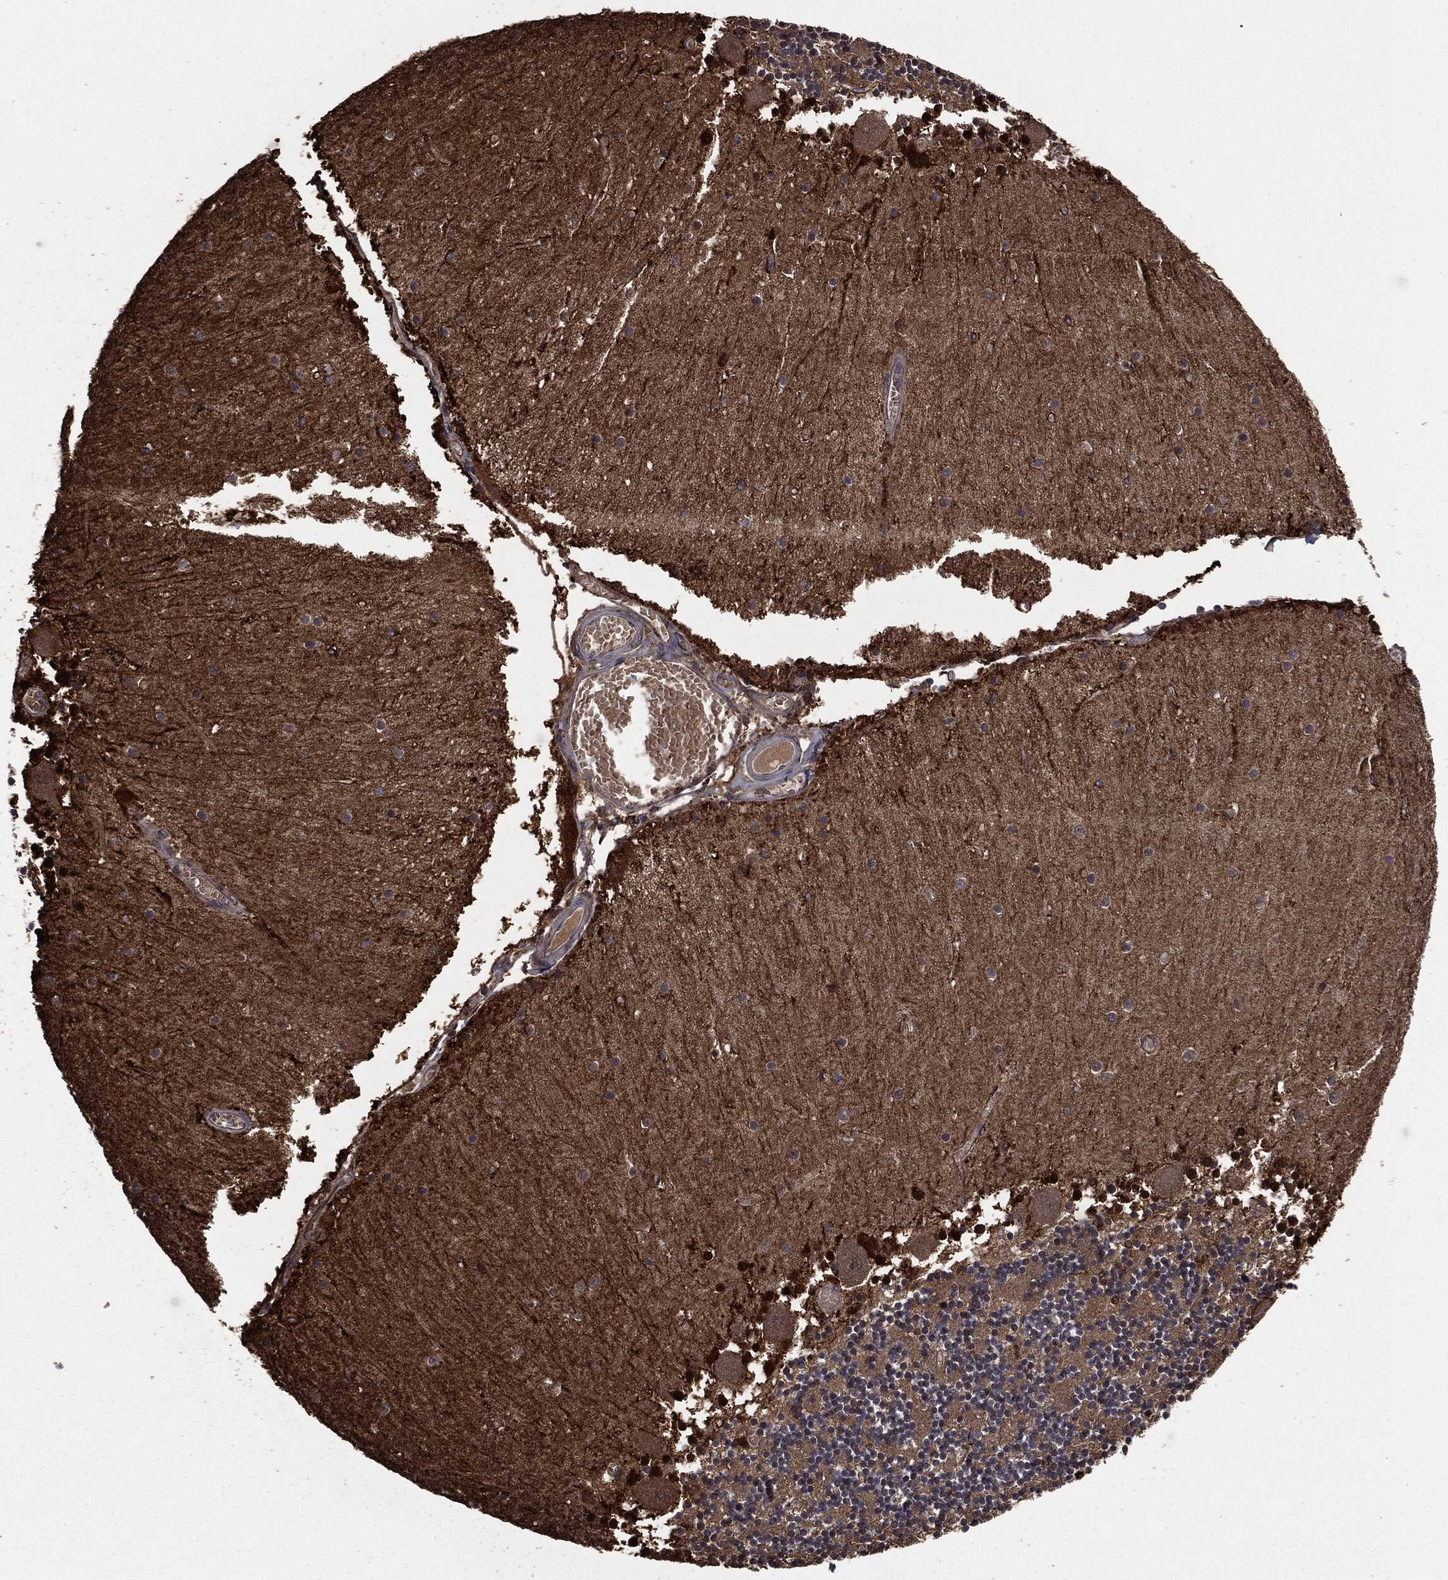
{"staining": {"intensity": "strong", "quantity": "<25%", "location": "cytoplasmic/membranous,nuclear"}, "tissue": "cerebellum", "cell_type": "Cells in granular layer", "image_type": "normal", "snomed": [{"axis": "morphology", "description": "Normal tissue, NOS"}, {"axis": "topography", "description": "Cerebellum"}], "caption": "Immunohistochemical staining of normal human cerebellum shows <25% levels of strong cytoplasmic/membranous,nuclear protein positivity in about <25% of cells in granular layer. Nuclei are stained in blue.", "gene": "PLOD3", "patient": {"sex": "female", "age": 28}}